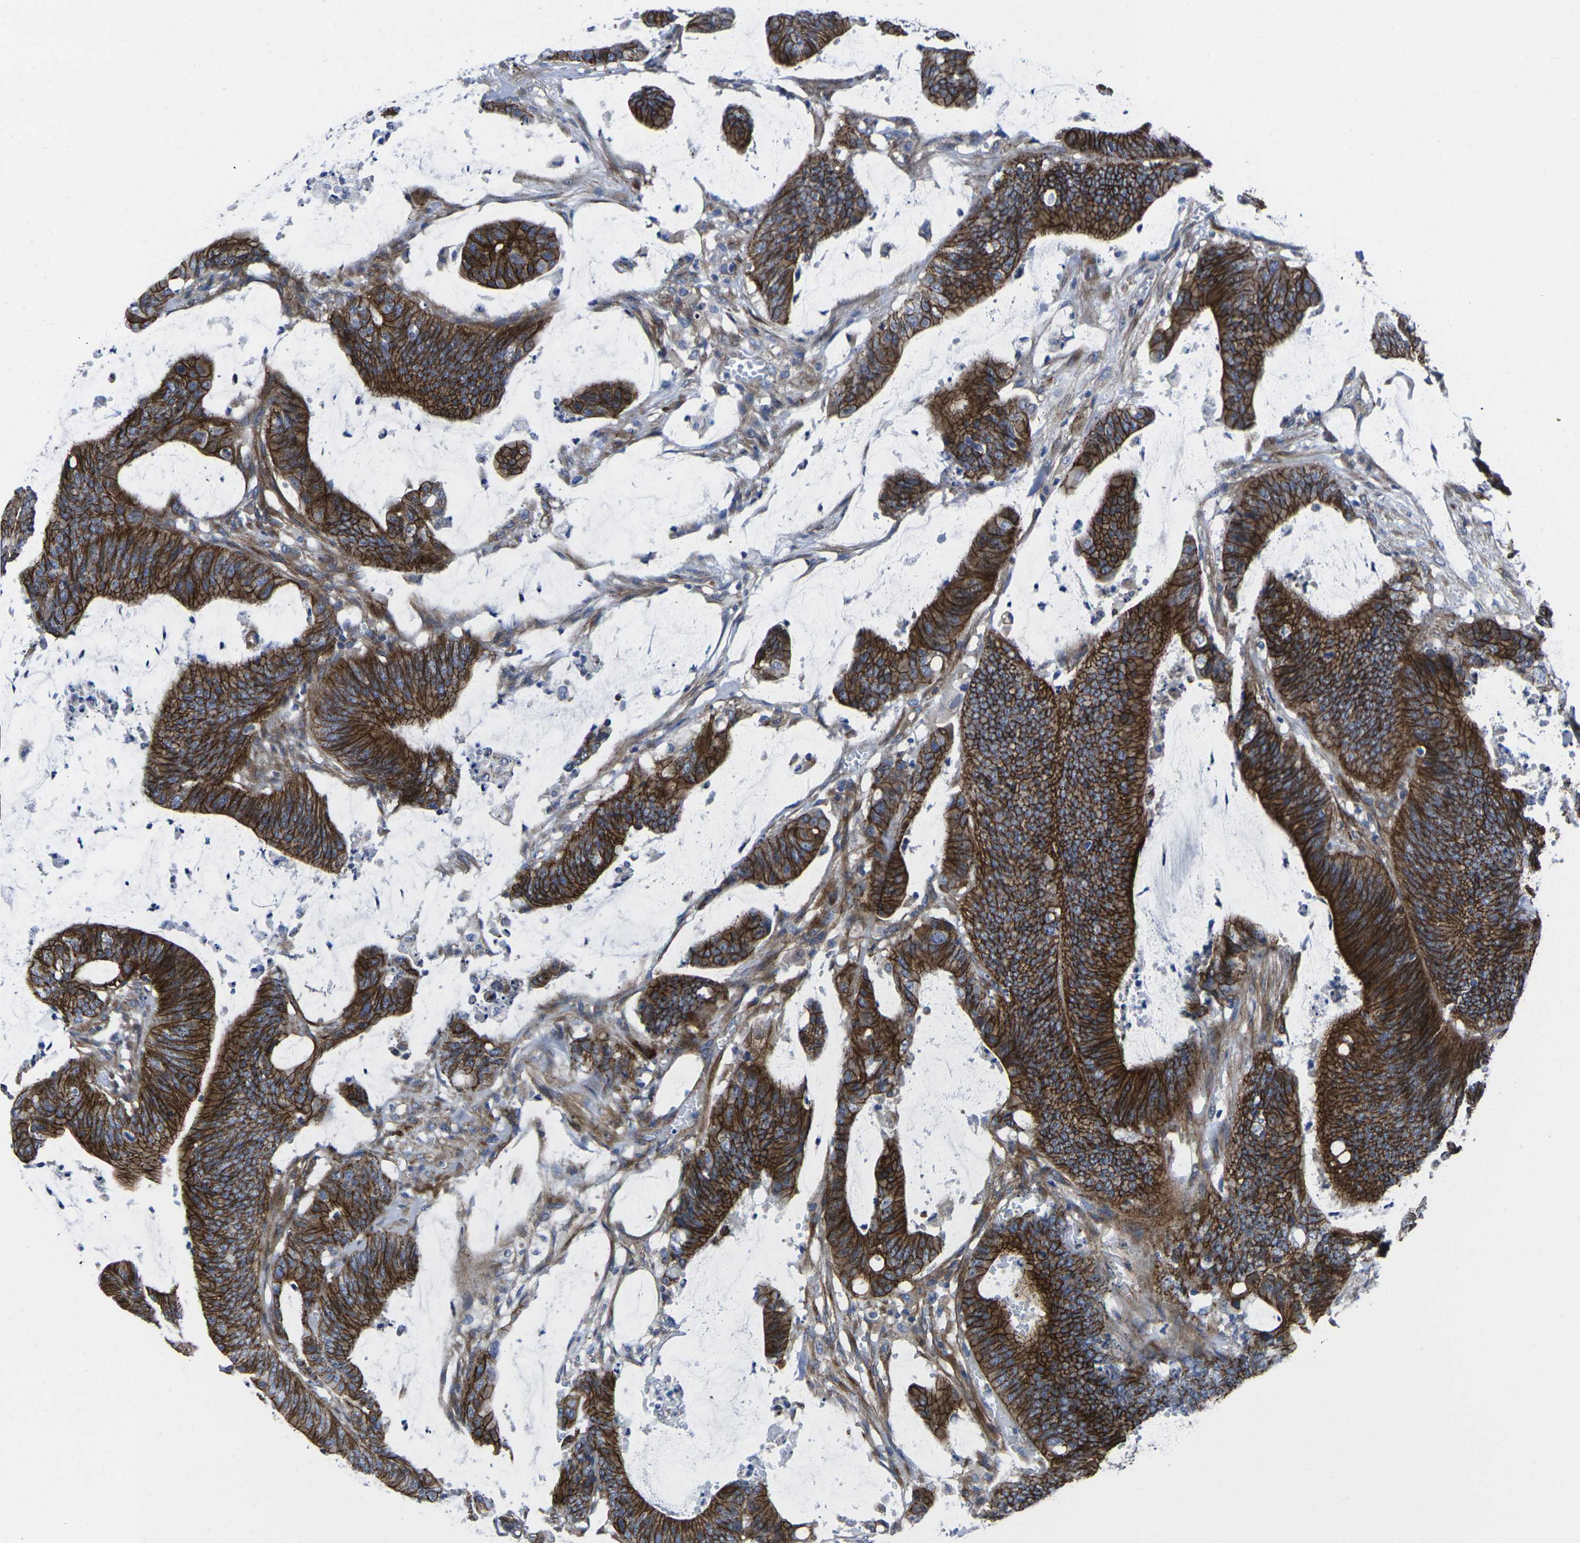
{"staining": {"intensity": "strong", "quantity": ">75%", "location": "cytoplasmic/membranous"}, "tissue": "colorectal cancer", "cell_type": "Tumor cells", "image_type": "cancer", "snomed": [{"axis": "morphology", "description": "Adenocarcinoma, NOS"}, {"axis": "topography", "description": "Rectum"}], "caption": "Strong cytoplasmic/membranous protein staining is present in about >75% of tumor cells in colorectal cancer.", "gene": "NUMB", "patient": {"sex": "female", "age": 66}}